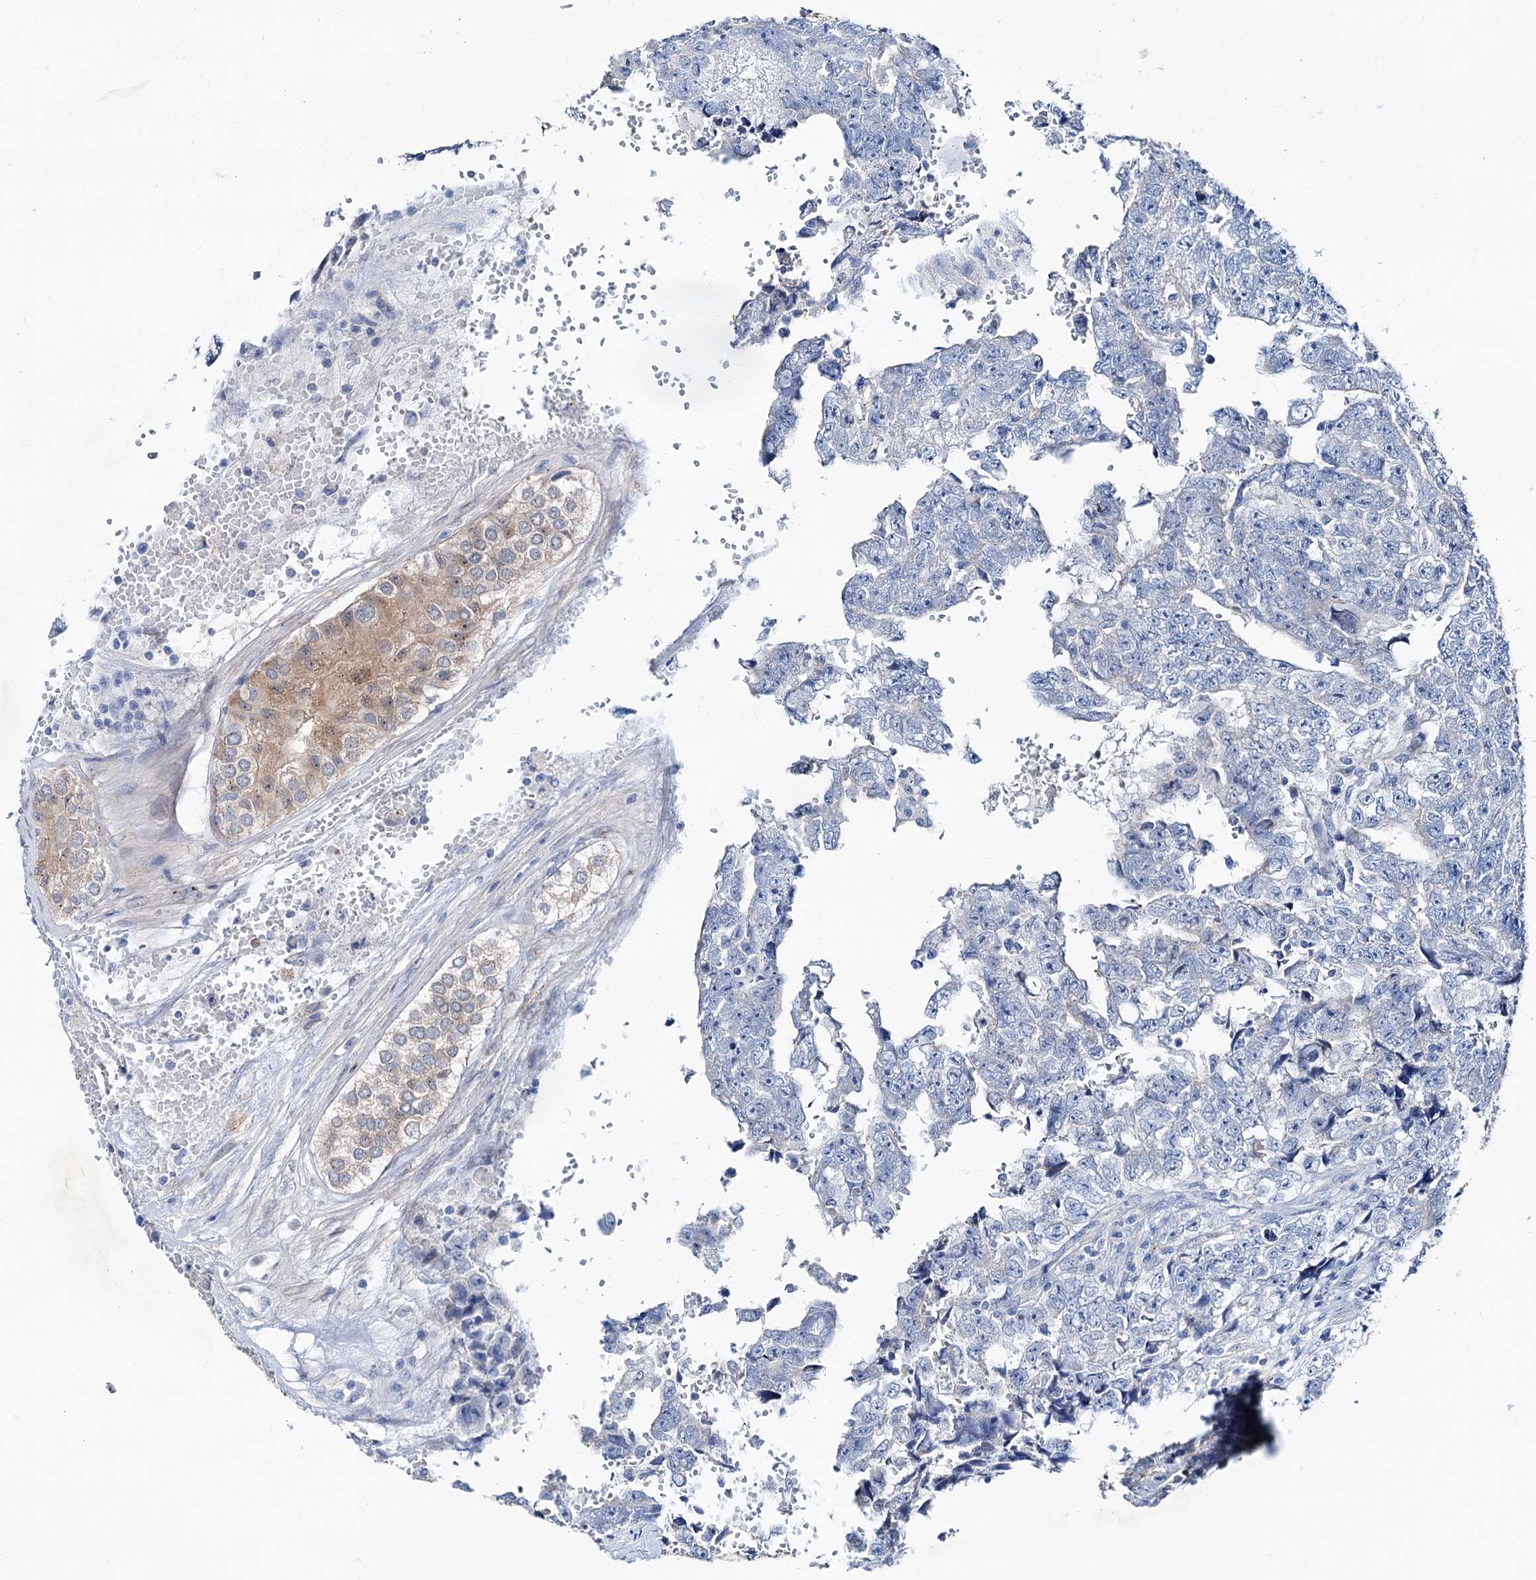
{"staining": {"intensity": "negative", "quantity": "none", "location": "none"}, "tissue": "testis cancer", "cell_type": "Tumor cells", "image_type": "cancer", "snomed": [{"axis": "morphology", "description": "Carcinoma, Embryonal, NOS"}, {"axis": "topography", "description": "Testis"}], "caption": "The histopathology image exhibits no significant expression in tumor cells of testis cancer (embryonal carcinoma). Nuclei are stained in blue.", "gene": "SHROOM1", "patient": {"sex": "male", "age": 25}}